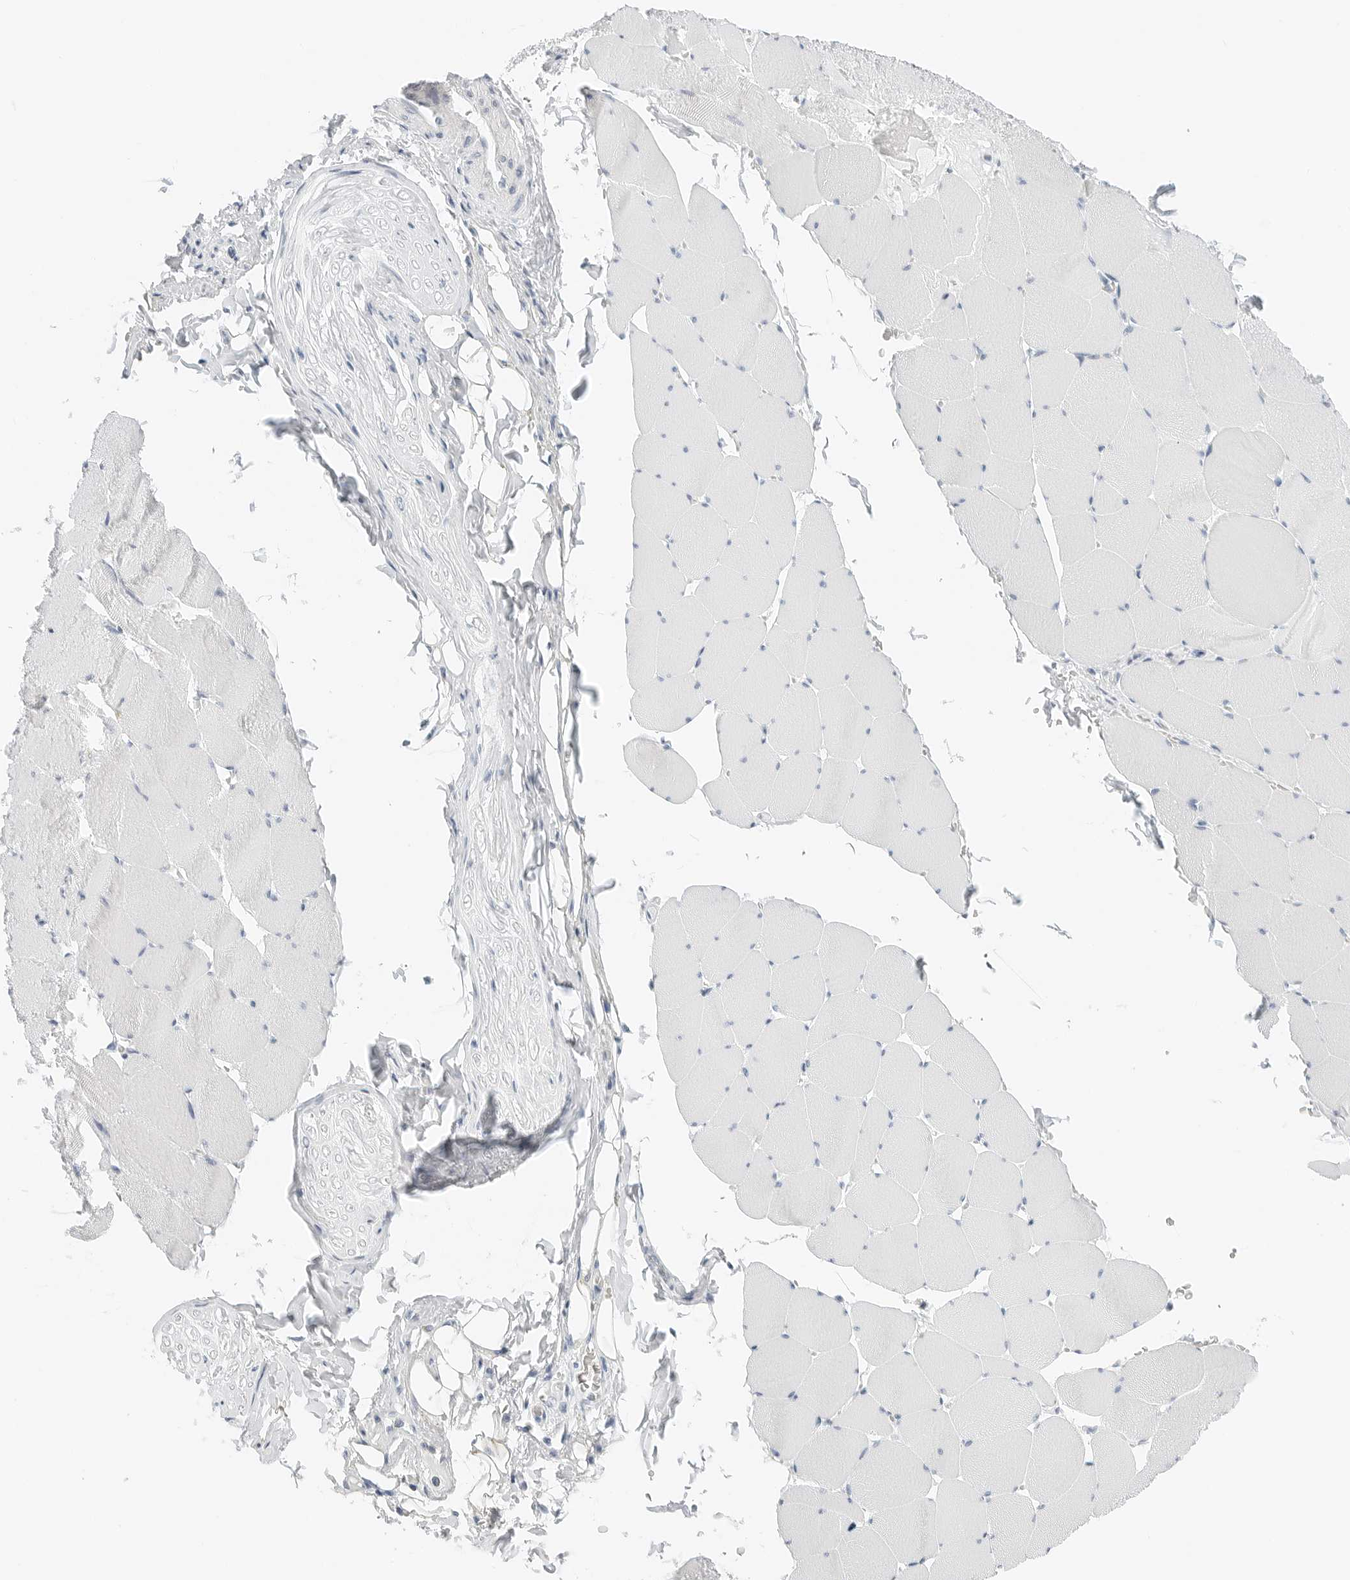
{"staining": {"intensity": "negative", "quantity": "none", "location": "none"}, "tissue": "skeletal muscle", "cell_type": "Myocytes", "image_type": "normal", "snomed": [{"axis": "morphology", "description": "Normal tissue, NOS"}, {"axis": "topography", "description": "Skeletal muscle"}], "caption": "A micrograph of human skeletal muscle is negative for staining in myocytes. (IHC, brightfield microscopy, high magnification).", "gene": "CCSAP", "patient": {"sex": "male", "age": 62}}